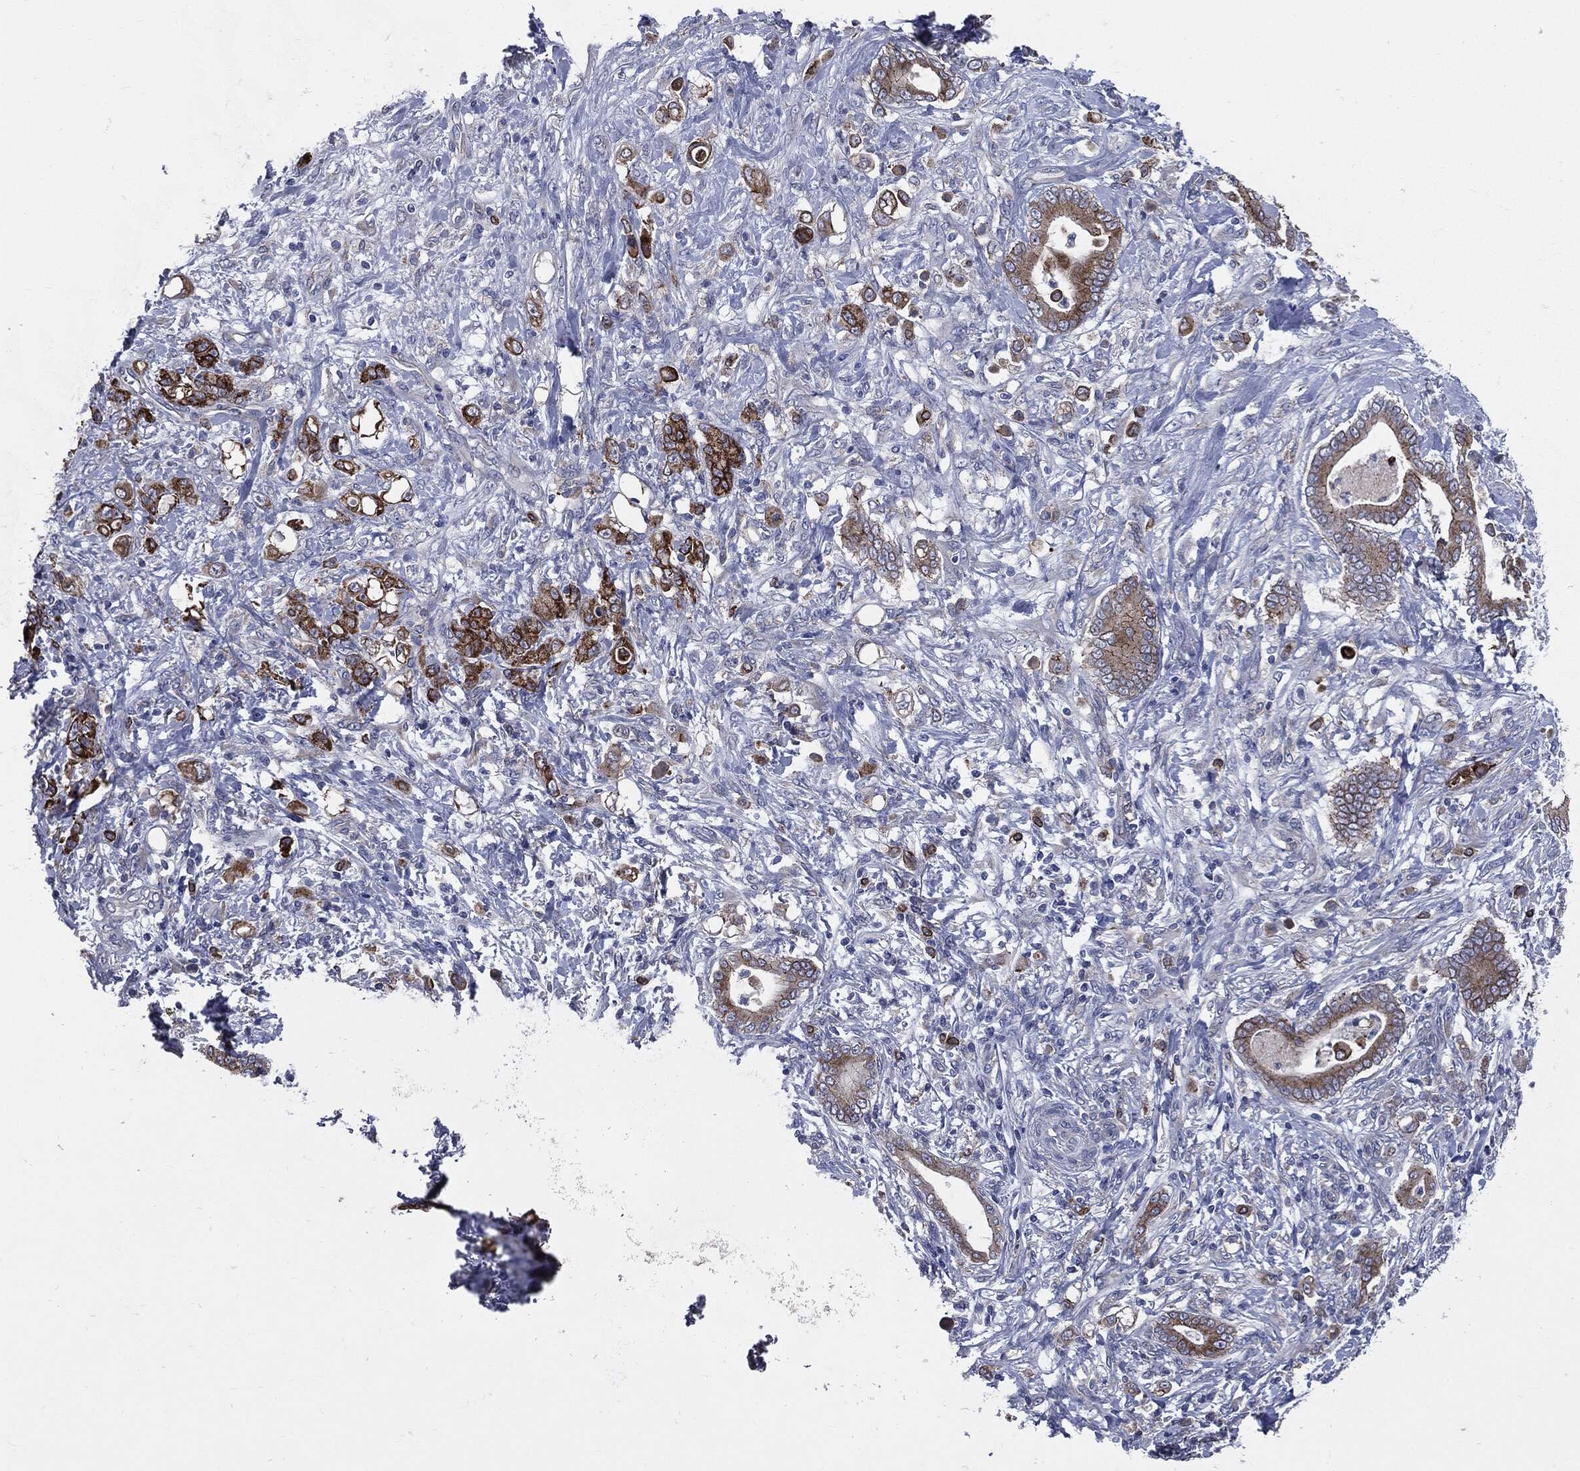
{"staining": {"intensity": "strong", "quantity": ">75%", "location": "cytoplasmic/membranous"}, "tissue": "stomach cancer", "cell_type": "Tumor cells", "image_type": "cancer", "snomed": [{"axis": "morphology", "description": "Adenocarcinoma, NOS"}, {"axis": "topography", "description": "Stomach"}], "caption": "Approximately >75% of tumor cells in human stomach cancer (adenocarcinoma) exhibit strong cytoplasmic/membranous protein staining as visualized by brown immunohistochemical staining.", "gene": "PTGS2", "patient": {"sex": "female", "age": 79}}